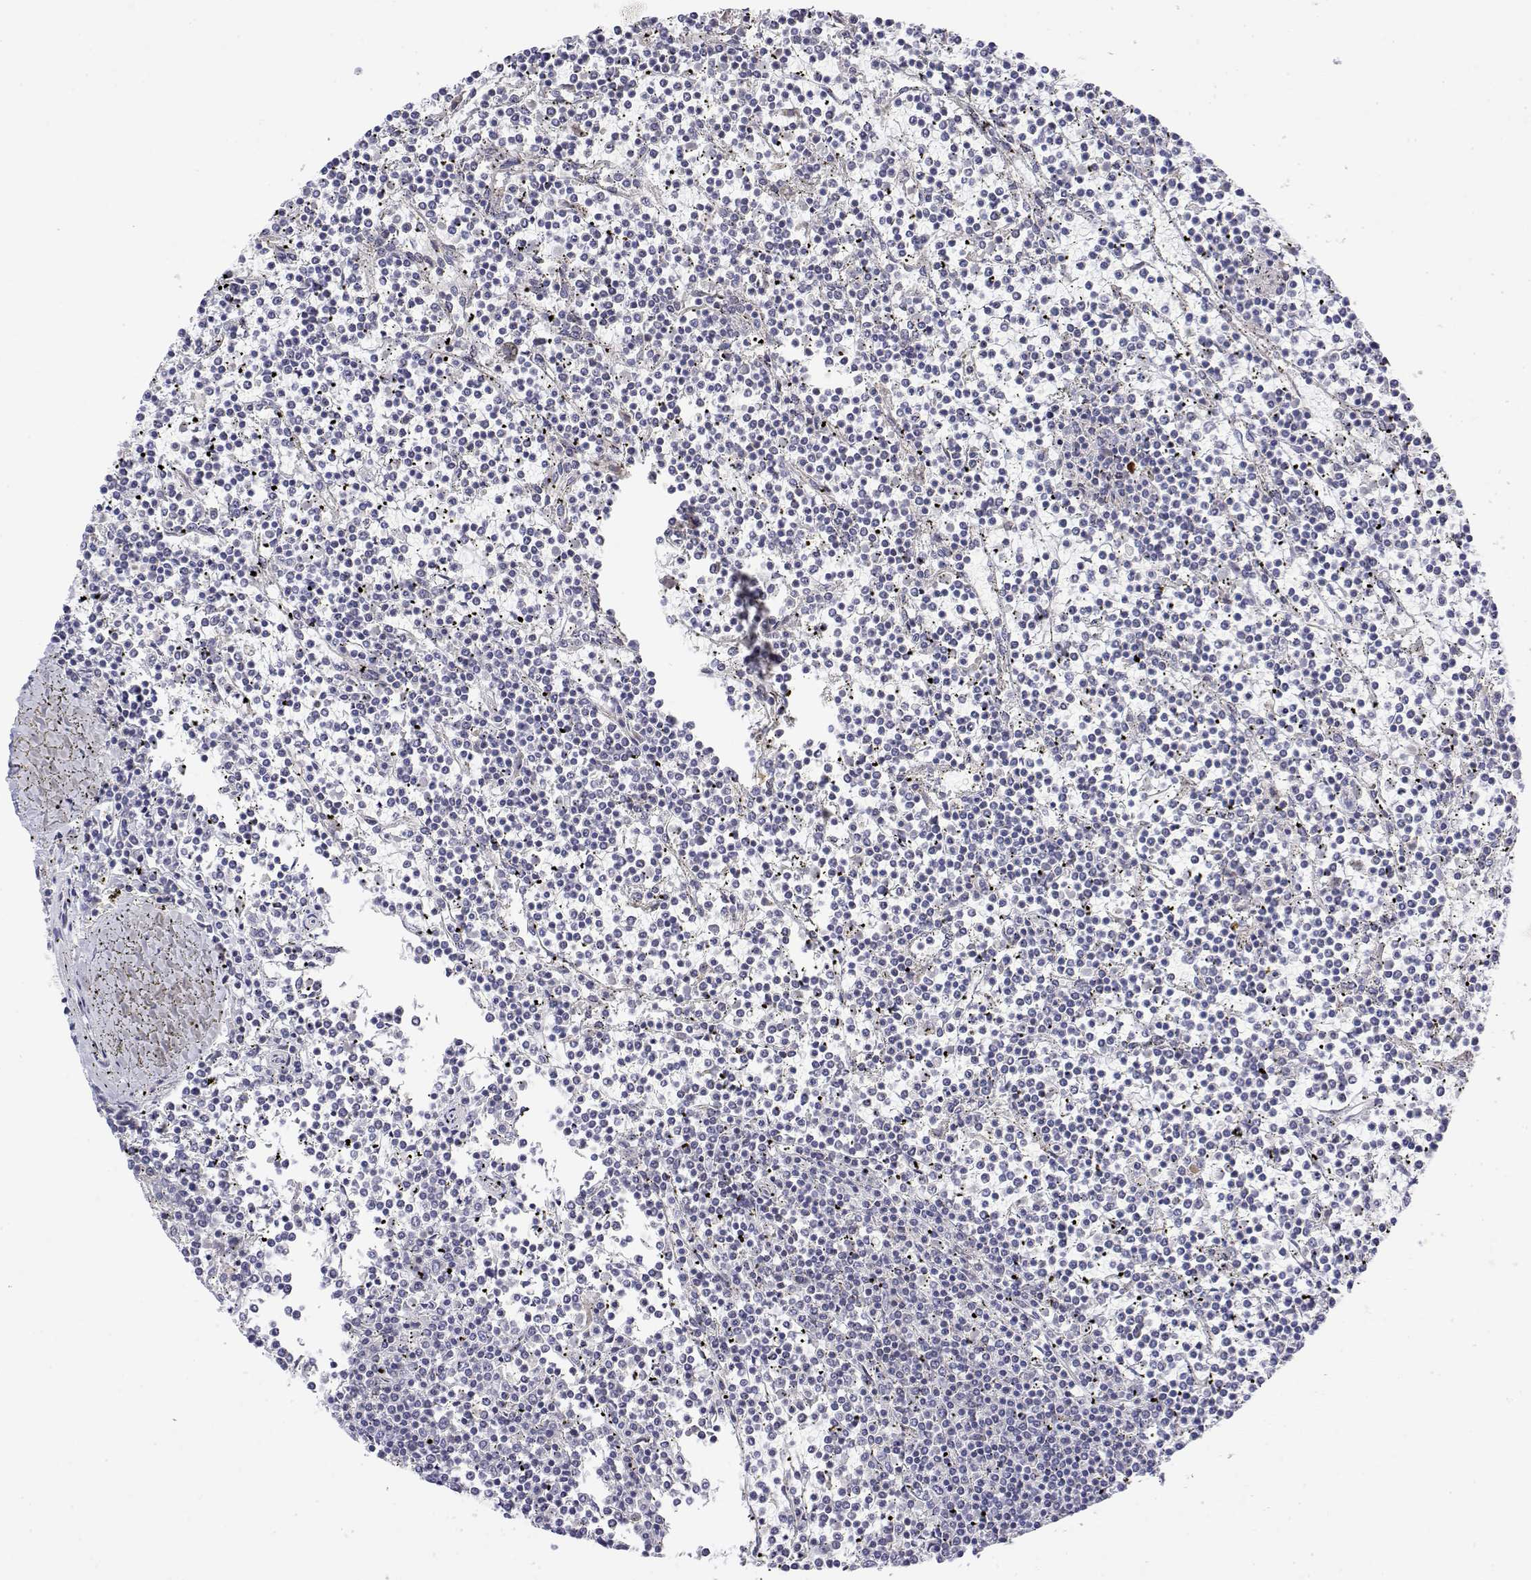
{"staining": {"intensity": "negative", "quantity": "none", "location": "none"}, "tissue": "lymphoma", "cell_type": "Tumor cells", "image_type": "cancer", "snomed": [{"axis": "morphology", "description": "Malignant lymphoma, non-Hodgkin's type, Low grade"}, {"axis": "topography", "description": "Spleen"}], "caption": "Tumor cells show no significant staining in low-grade malignant lymphoma, non-Hodgkin's type. (Stains: DAB IHC with hematoxylin counter stain, Microscopy: brightfield microscopy at high magnification).", "gene": "GGACT", "patient": {"sex": "female", "age": 19}}